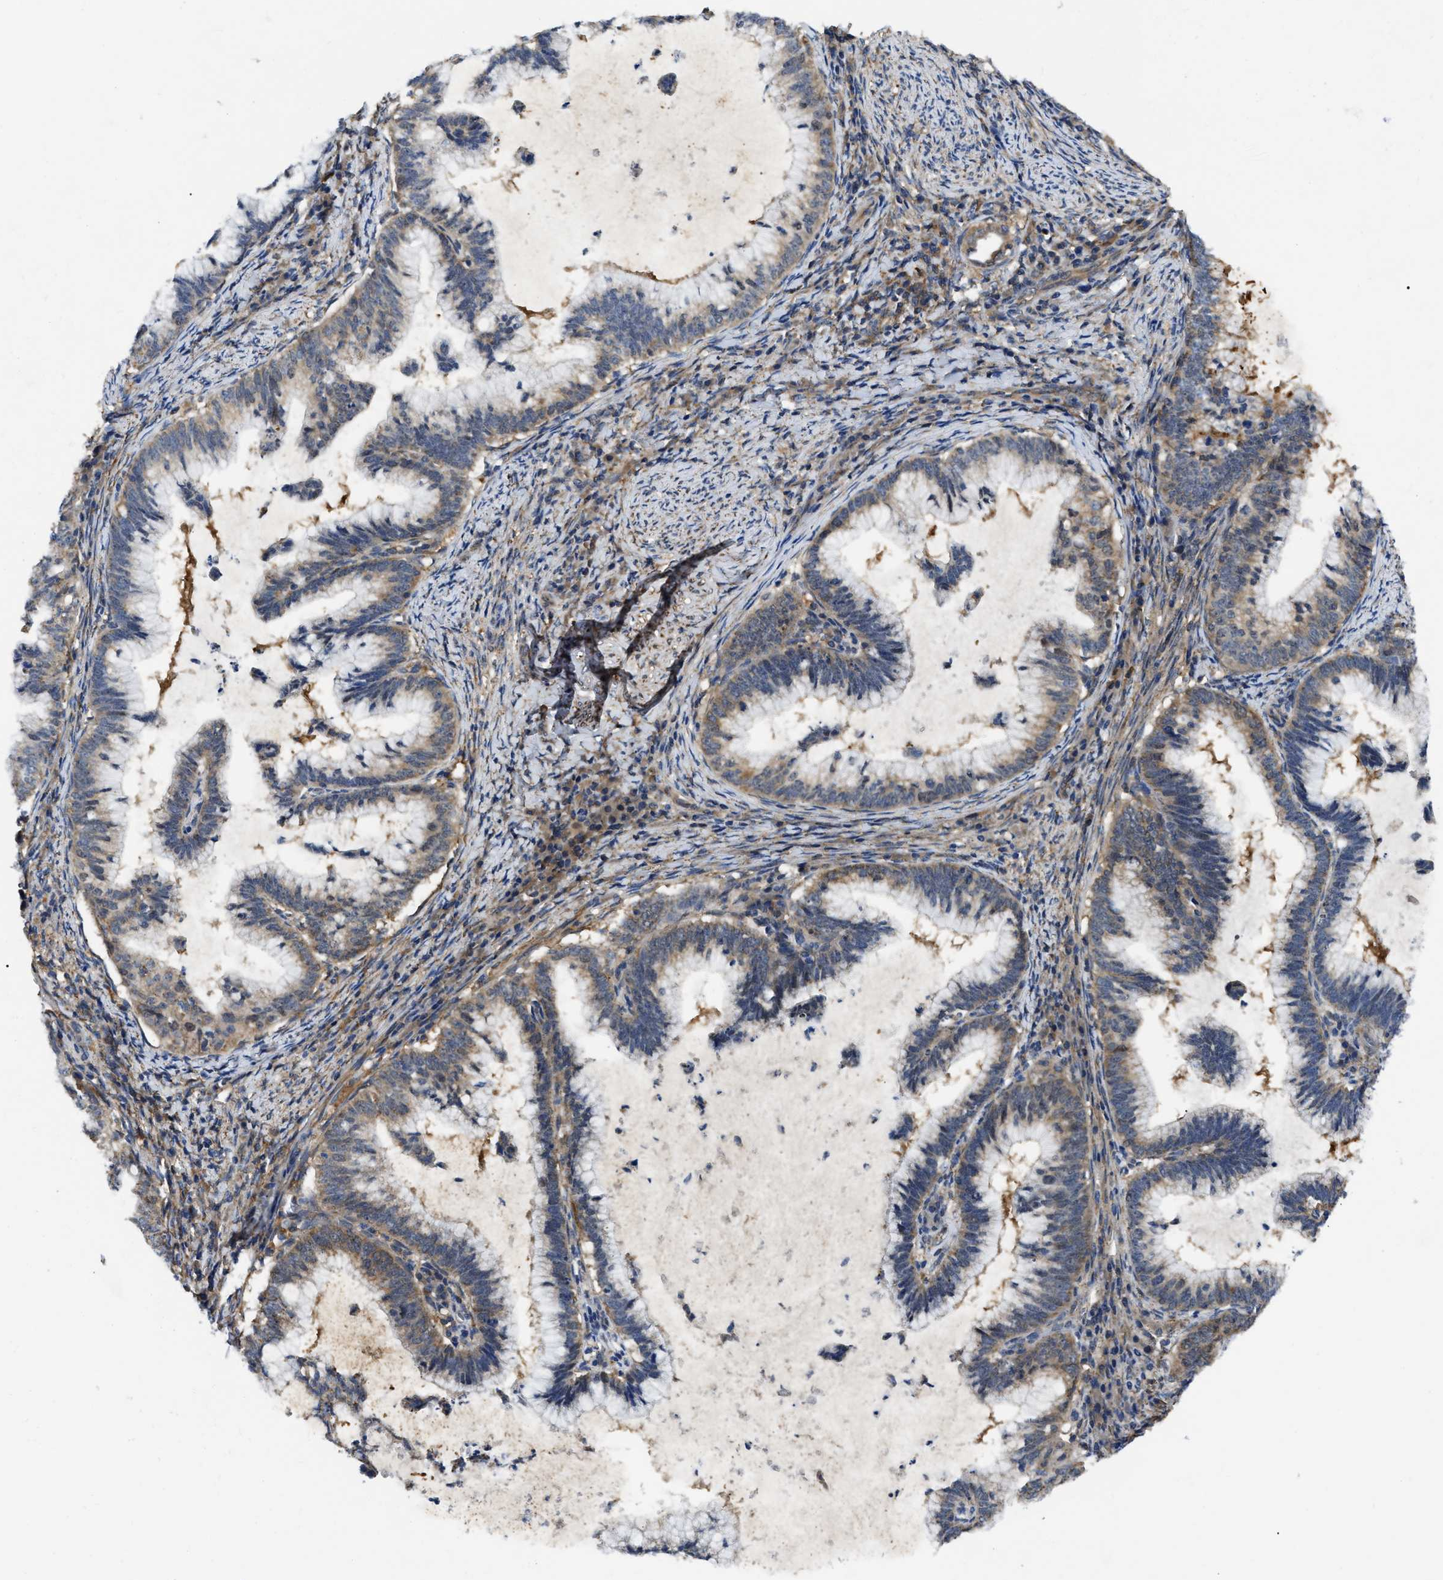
{"staining": {"intensity": "weak", "quantity": ">75%", "location": "cytoplasmic/membranous"}, "tissue": "cervical cancer", "cell_type": "Tumor cells", "image_type": "cancer", "snomed": [{"axis": "morphology", "description": "Adenocarcinoma, NOS"}, {"axis": "topography", "description": "Cervix"}], "caption": "Immunohistochemistry (IHC) staining of cervical adenocarcinoma, which reveals low levels of weak cytoplasmic/membranous staining in about >75% of tumor cells indicating weak cytoplasmic/membranous protein positivity. The staining was performed using DAB (brown) for protein detection and nuclei were counterstained in hematoxylin (blue).", "gene": "GET4", "patient": {"sex": "female", "age": 36}}